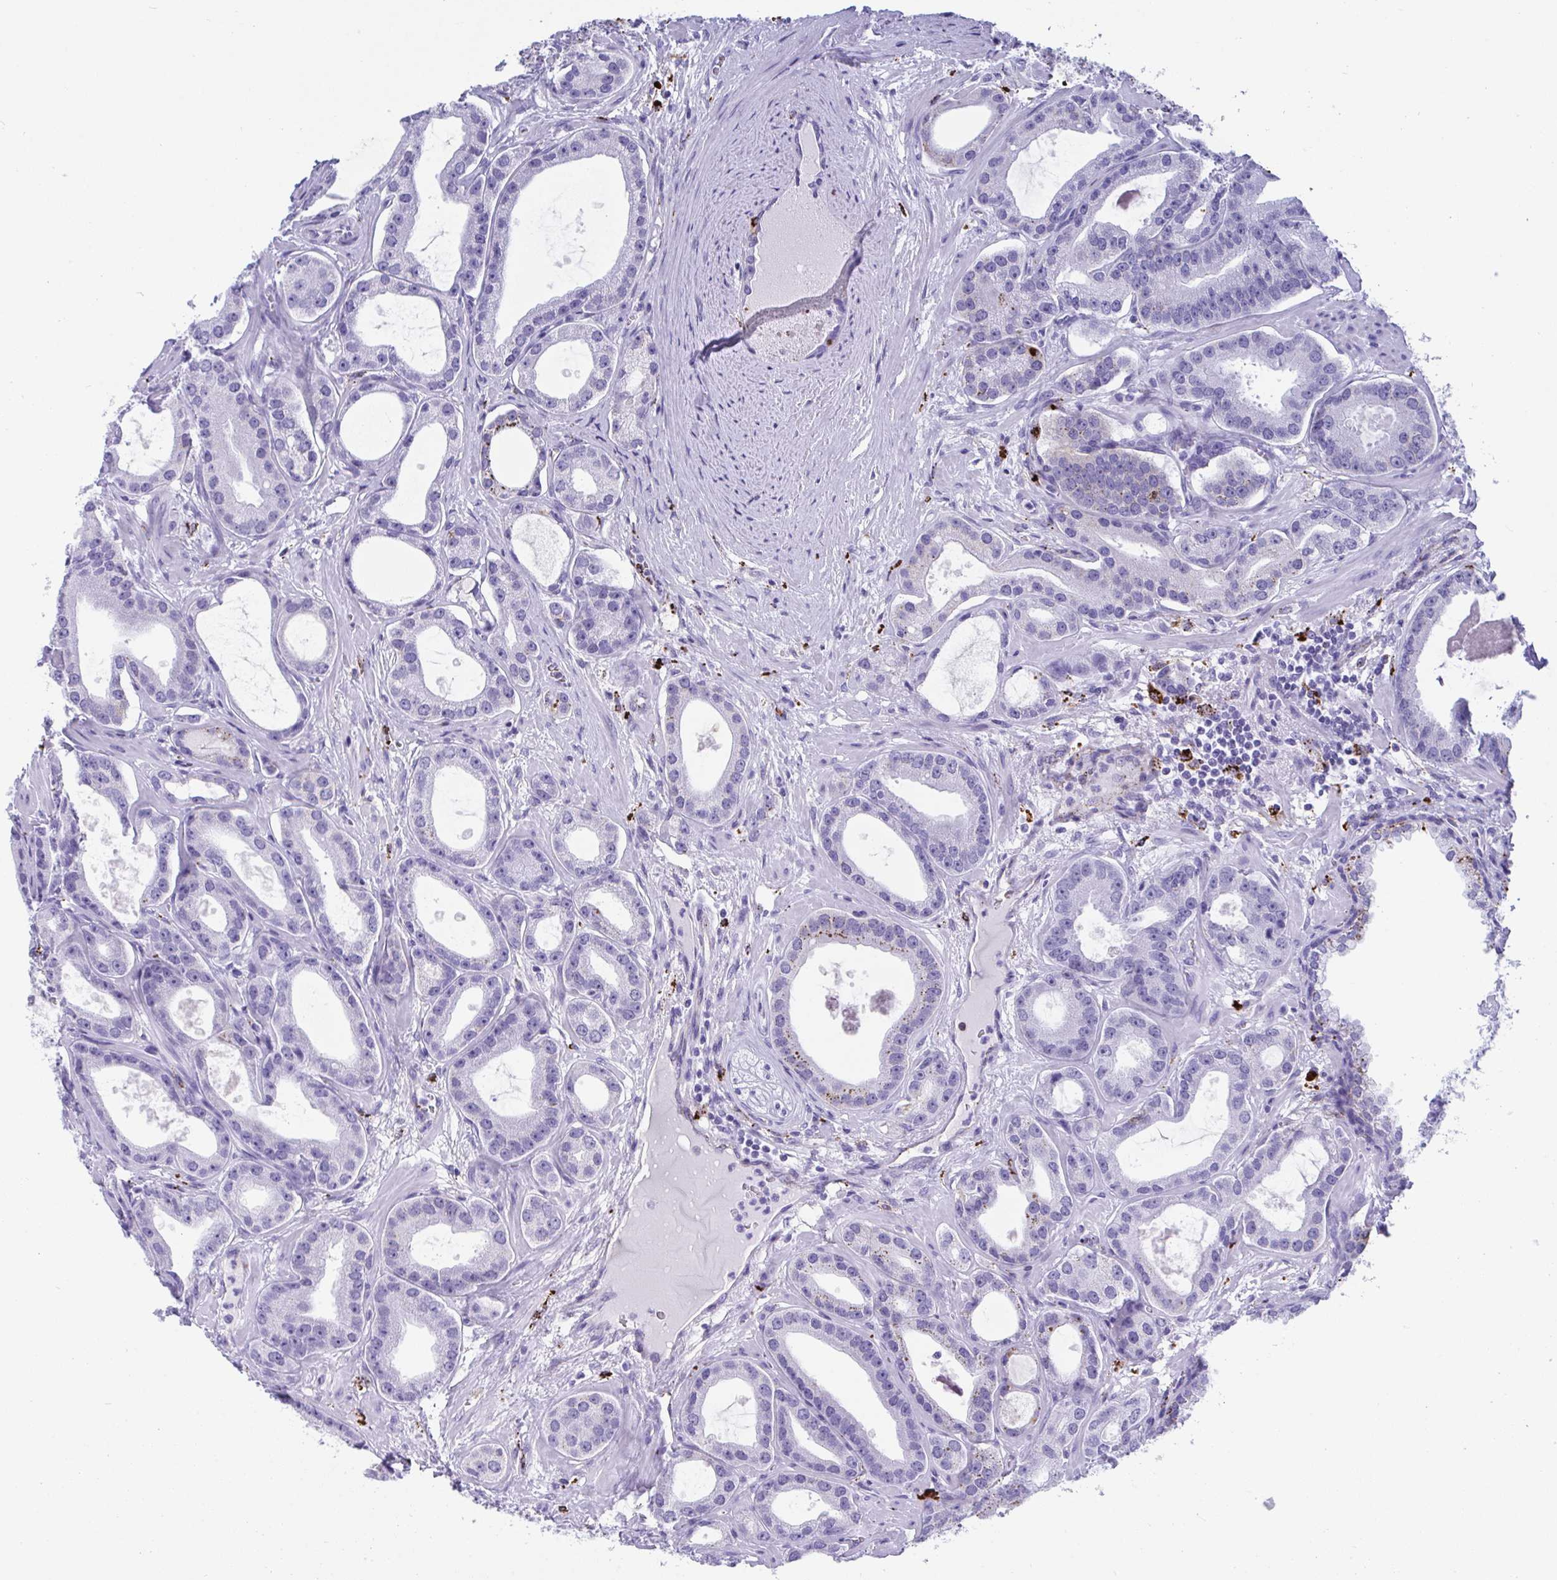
{"staining": {"intensity": "negative", "quantity": "none", "location": "none"}, "tissue": "prostate cancer", "cell_type": "Tumor cells", "image_type": "cancer", "snomed": [{"axis": "morphology", "description": "Adenocarcinoma, High grade"}, {"axis": "topography", "description": "Prostate"}], "caption": "This is an IHC micrograph of human adenocarcinoma (high-grade) (prostate). There is no staining in tumor cells.", "gene": "CPVL", "patient": {"sex": "male", "age": 65}}